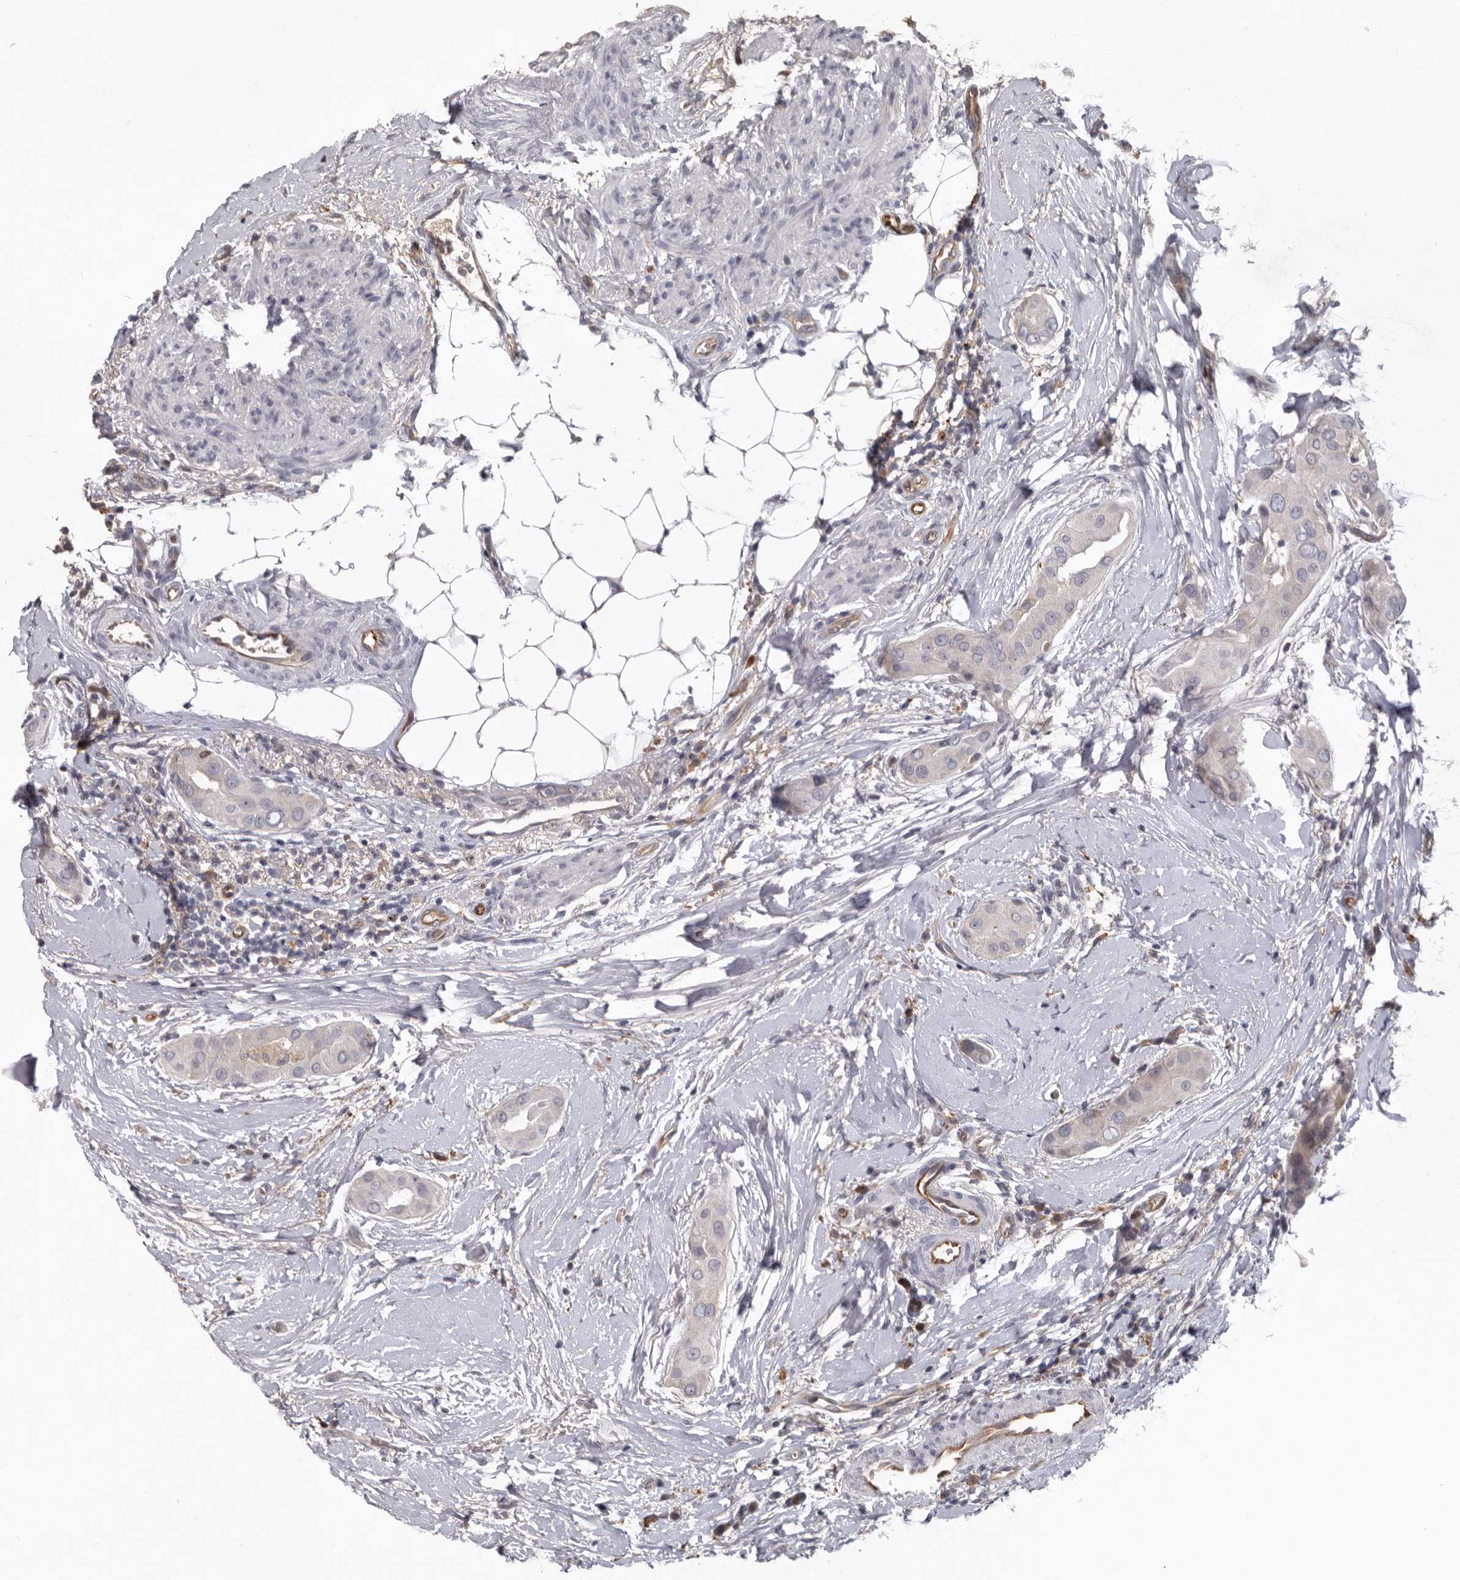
{"staining": {"intensity": "negative", "quantity": "none", "location": "none"}, "tissue": "thyroid cancer", "cell_type": "Tumor cells", "image_type": "cancer", "snomed": [{"axis": "morphology", "description": "Papillary adenocarcinoma, NOS"}, {"axis": "topography", "description": "Thyroid gland"}], "caption": "Immunohistochemistry of human thyroid cancer reveals no staining in tumor cells.", "gene": "CDCA8", "patient": {"sex": "male", "age": 33}}